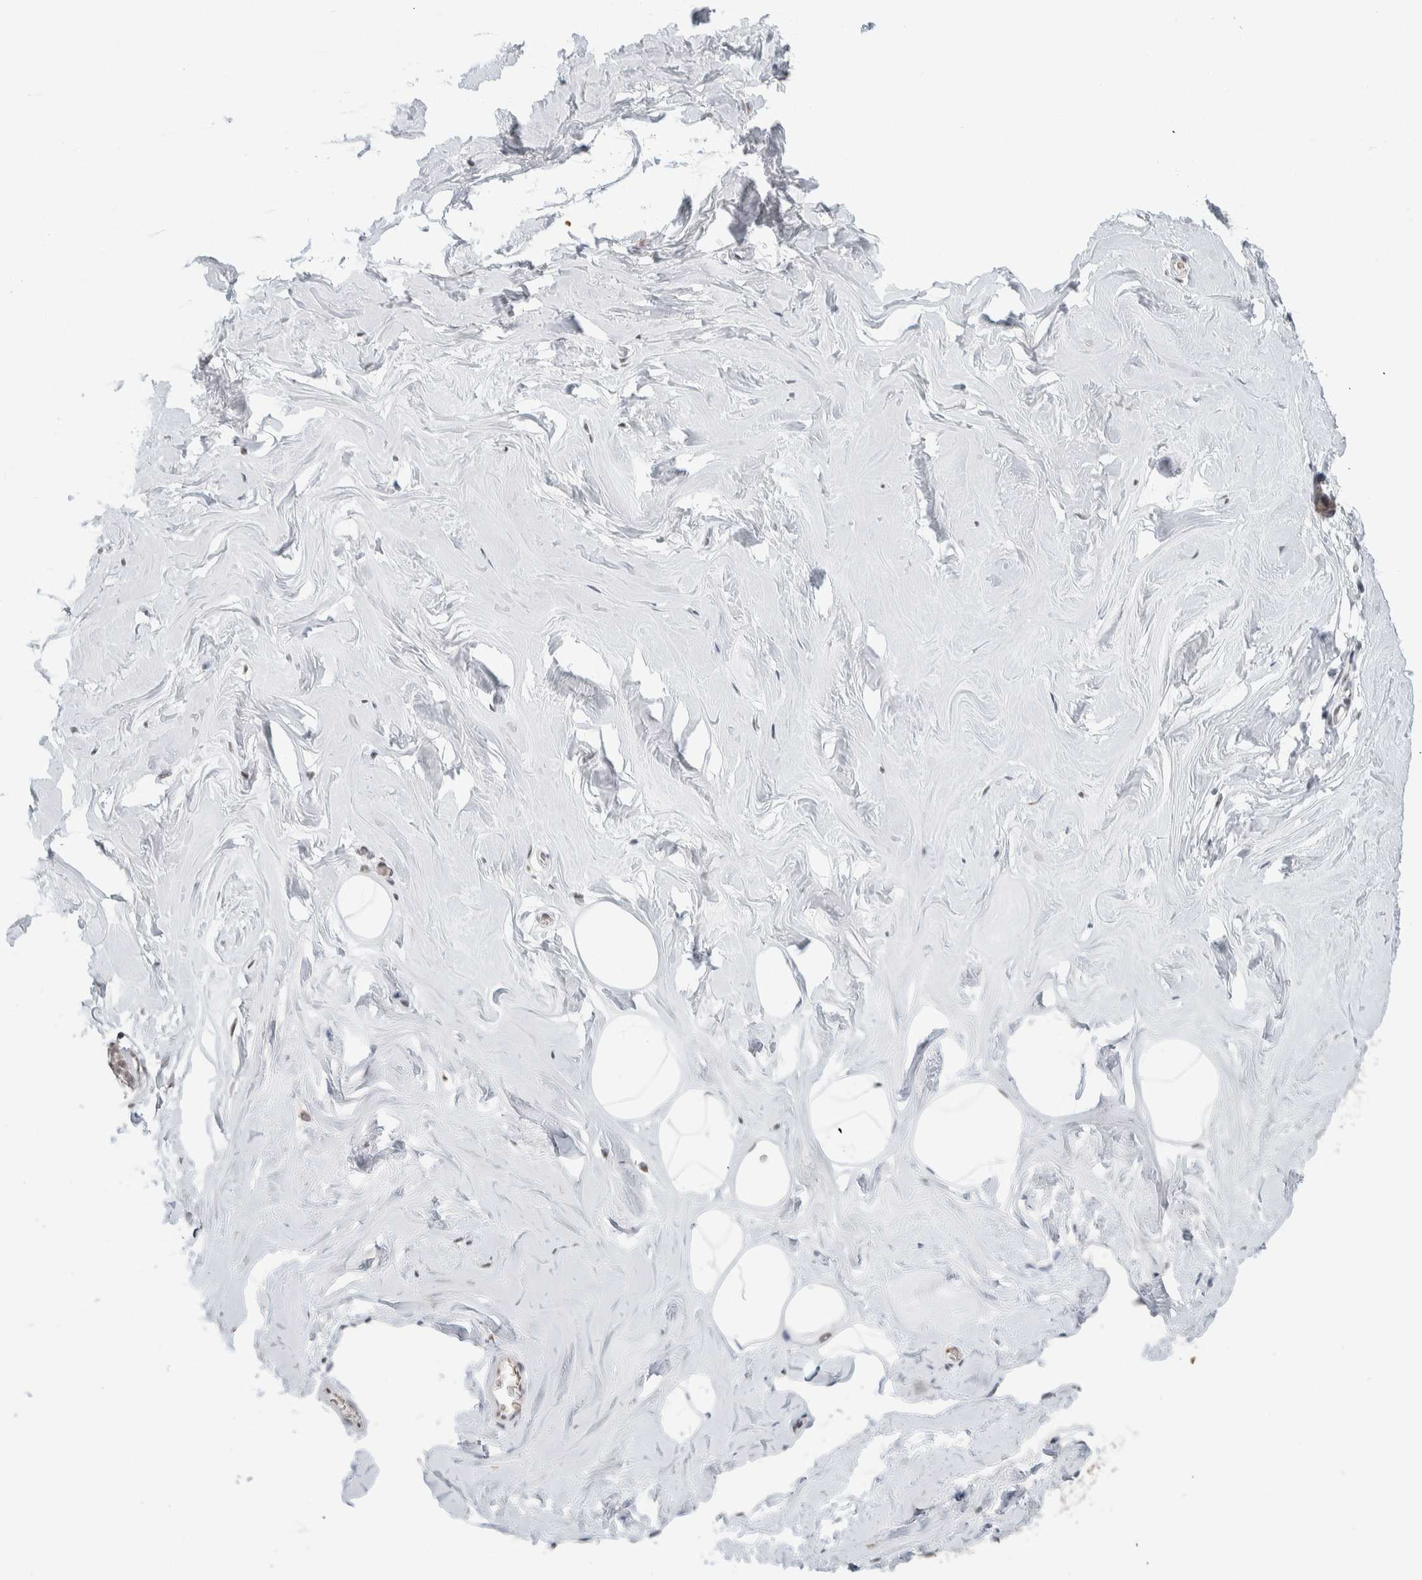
{"staining": {"intensity": "weak", "quantity": "<25%", "location": "cytoplasmic/membranous"}, "tissue": "adipose tissue", "cell_type": "Adipocytes", "image_type": "normal", "snomed": [{"axis": "morphology", "description": "Normal tissue, NOS"}, {"axis": "morphology", "description": "Fibrosis, NOS"}, {"axis": "topography", "description": "Breast"}, {"axis": "topography", "description": "Adipose tissue"}], "caption": "High magnification brightfield microscopy of normal adipose tissue stained with DAB (brown) and counterstained with hematoxylin (blue): adipocytes show no significant positivity. (Stains: DAB immunohistochemistry (IHC) with hematoxylin counter stain, Microscopy: brightfield microscopy at high magnification).", "gene": "ZBTB2", "patient": {"sex": "female", "age": 39}}